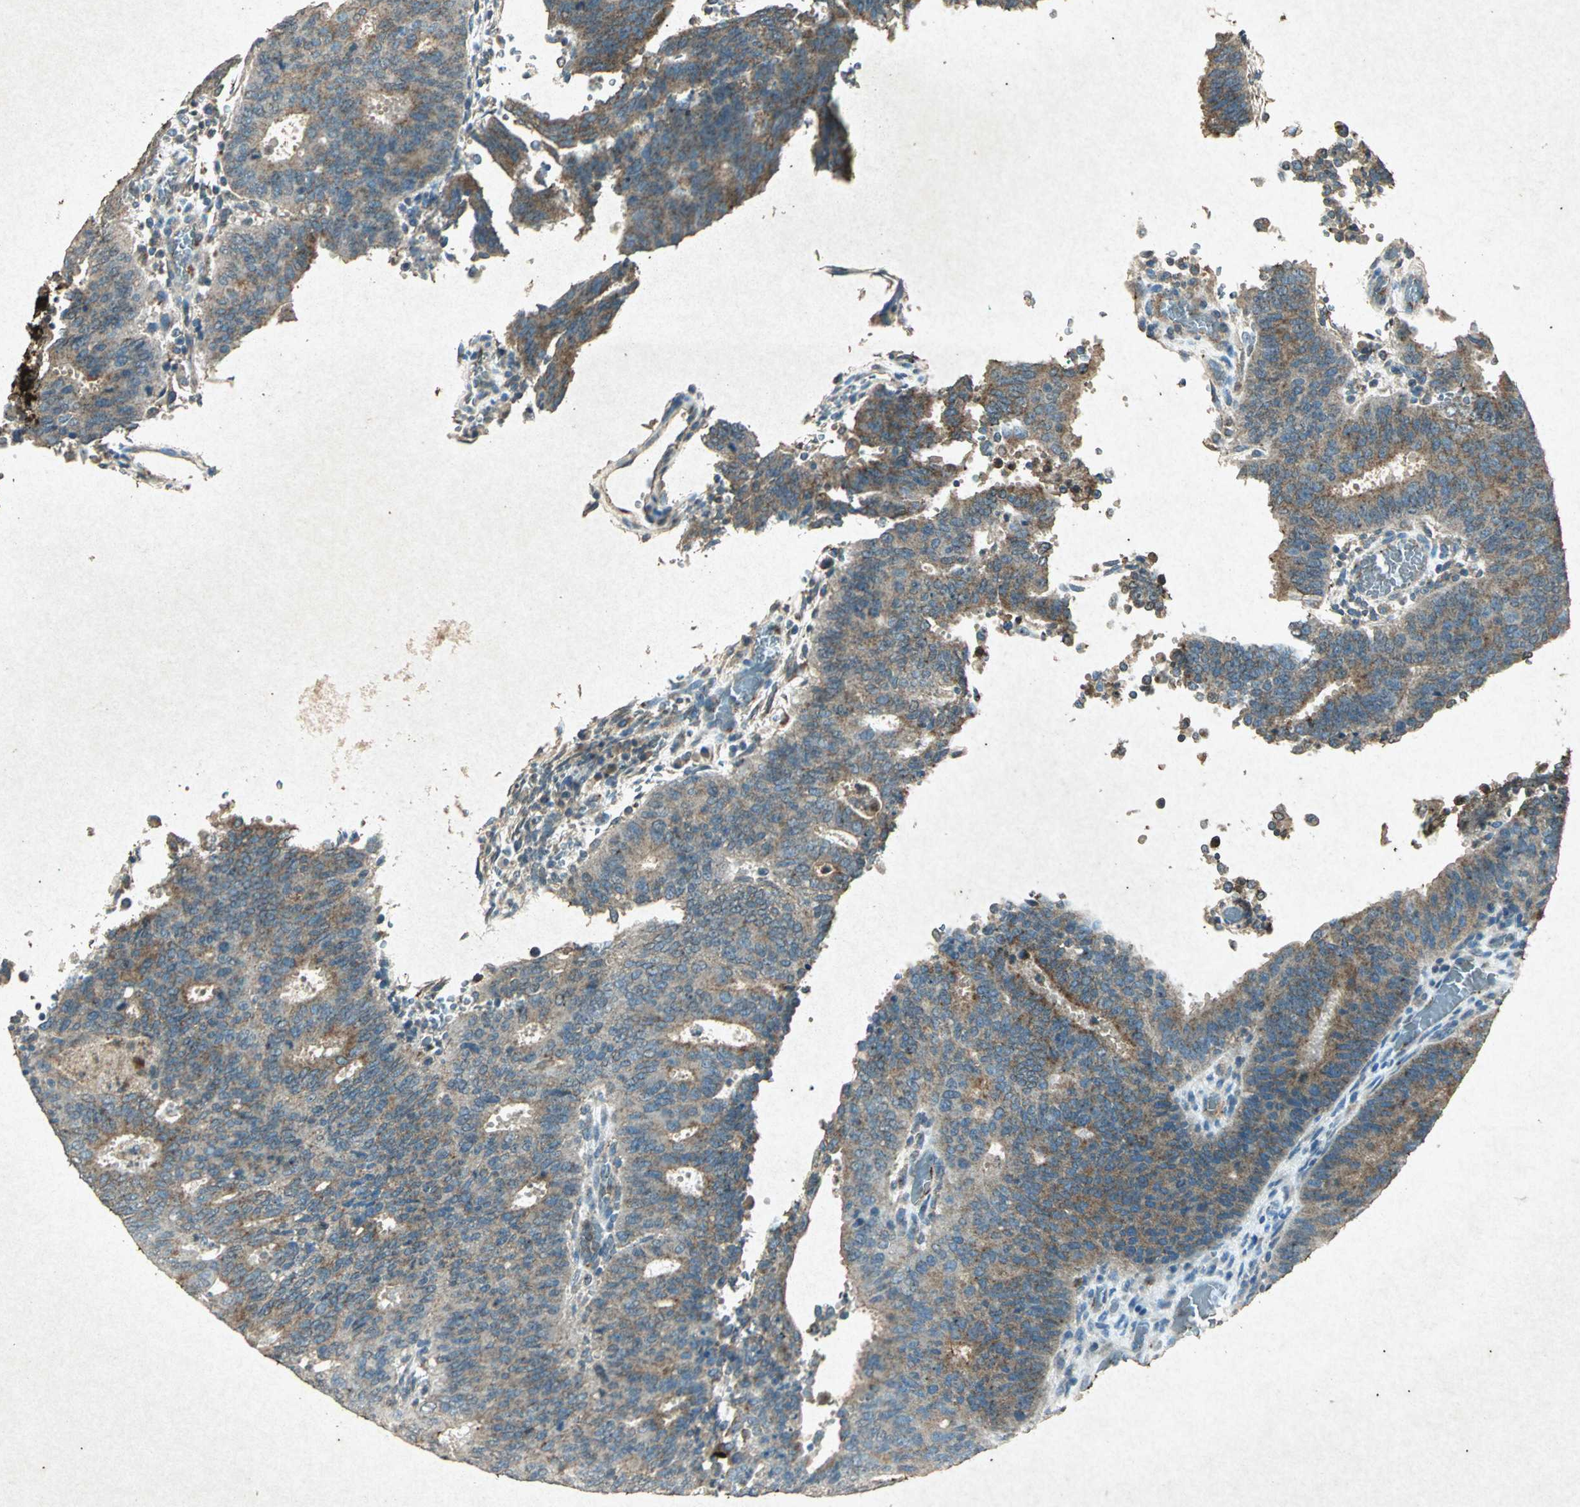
{"staining": {"intensity": "moderate", "quantity": "25%-75%", "location": "cytoplasmic/membranous"}, "tissue": "cervical cancer", "cell_type": "Tumor cells", "image_type": "cancer", "snomed": [{"axis": "morphology", "description": "Adenocarcinoma, NOS"}, {"axis": "topography", "description": "Cervix"}], "caption": "DAB (3,3'-diaminobenzidine) immunohistochemical staining of cervical adenocarcinoma demonstrates moderate cytoplasmic/membranous protein staining in approximately 25%-75% of tumor cells.", "gene": "PSEN1", "patient": {"sex": "female", "age": 44}}